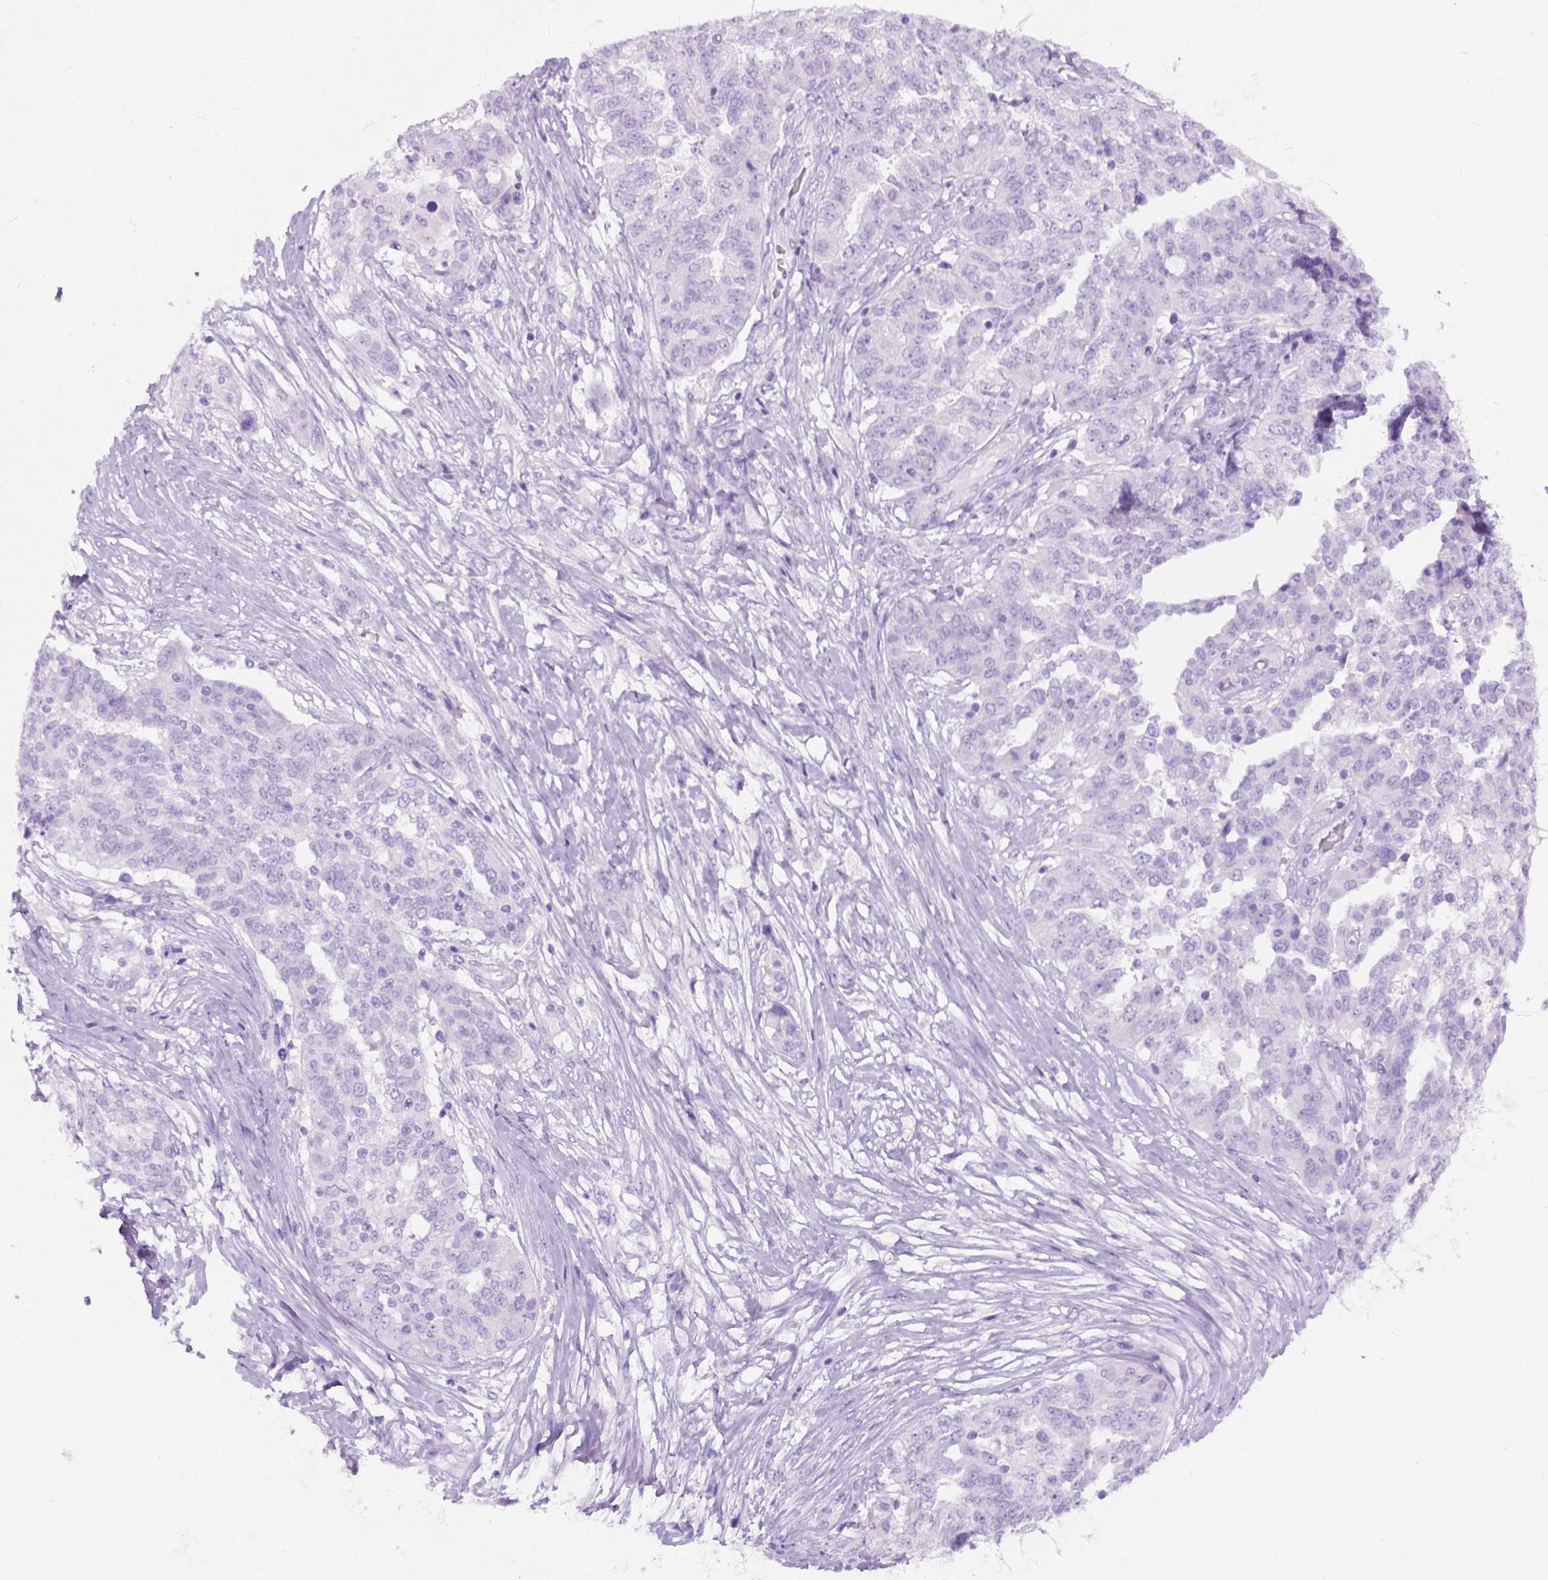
{"staining": {"intensity": "negative", "quantity": "none", "location": "none"}, "tissue": "ovarian cancer", "cell_type": "Tumor cells", "image_type": "cancer", "snomed": [{"axis": "morphology", "description": "Cystadenocarcinoma, serous, NOS"}, {"axis": "topography", "description": "Ovary"}], "caption": "Immunohistochemistry (IHC) photomicrograph of neoplastic tissue: human ovarian serous cystadenocarcinoma stained with DAB demonstrates no significant protein staining in tumor cells.", "gene": "C7orf57", "patient": {"sex": "female", "age": 67}}